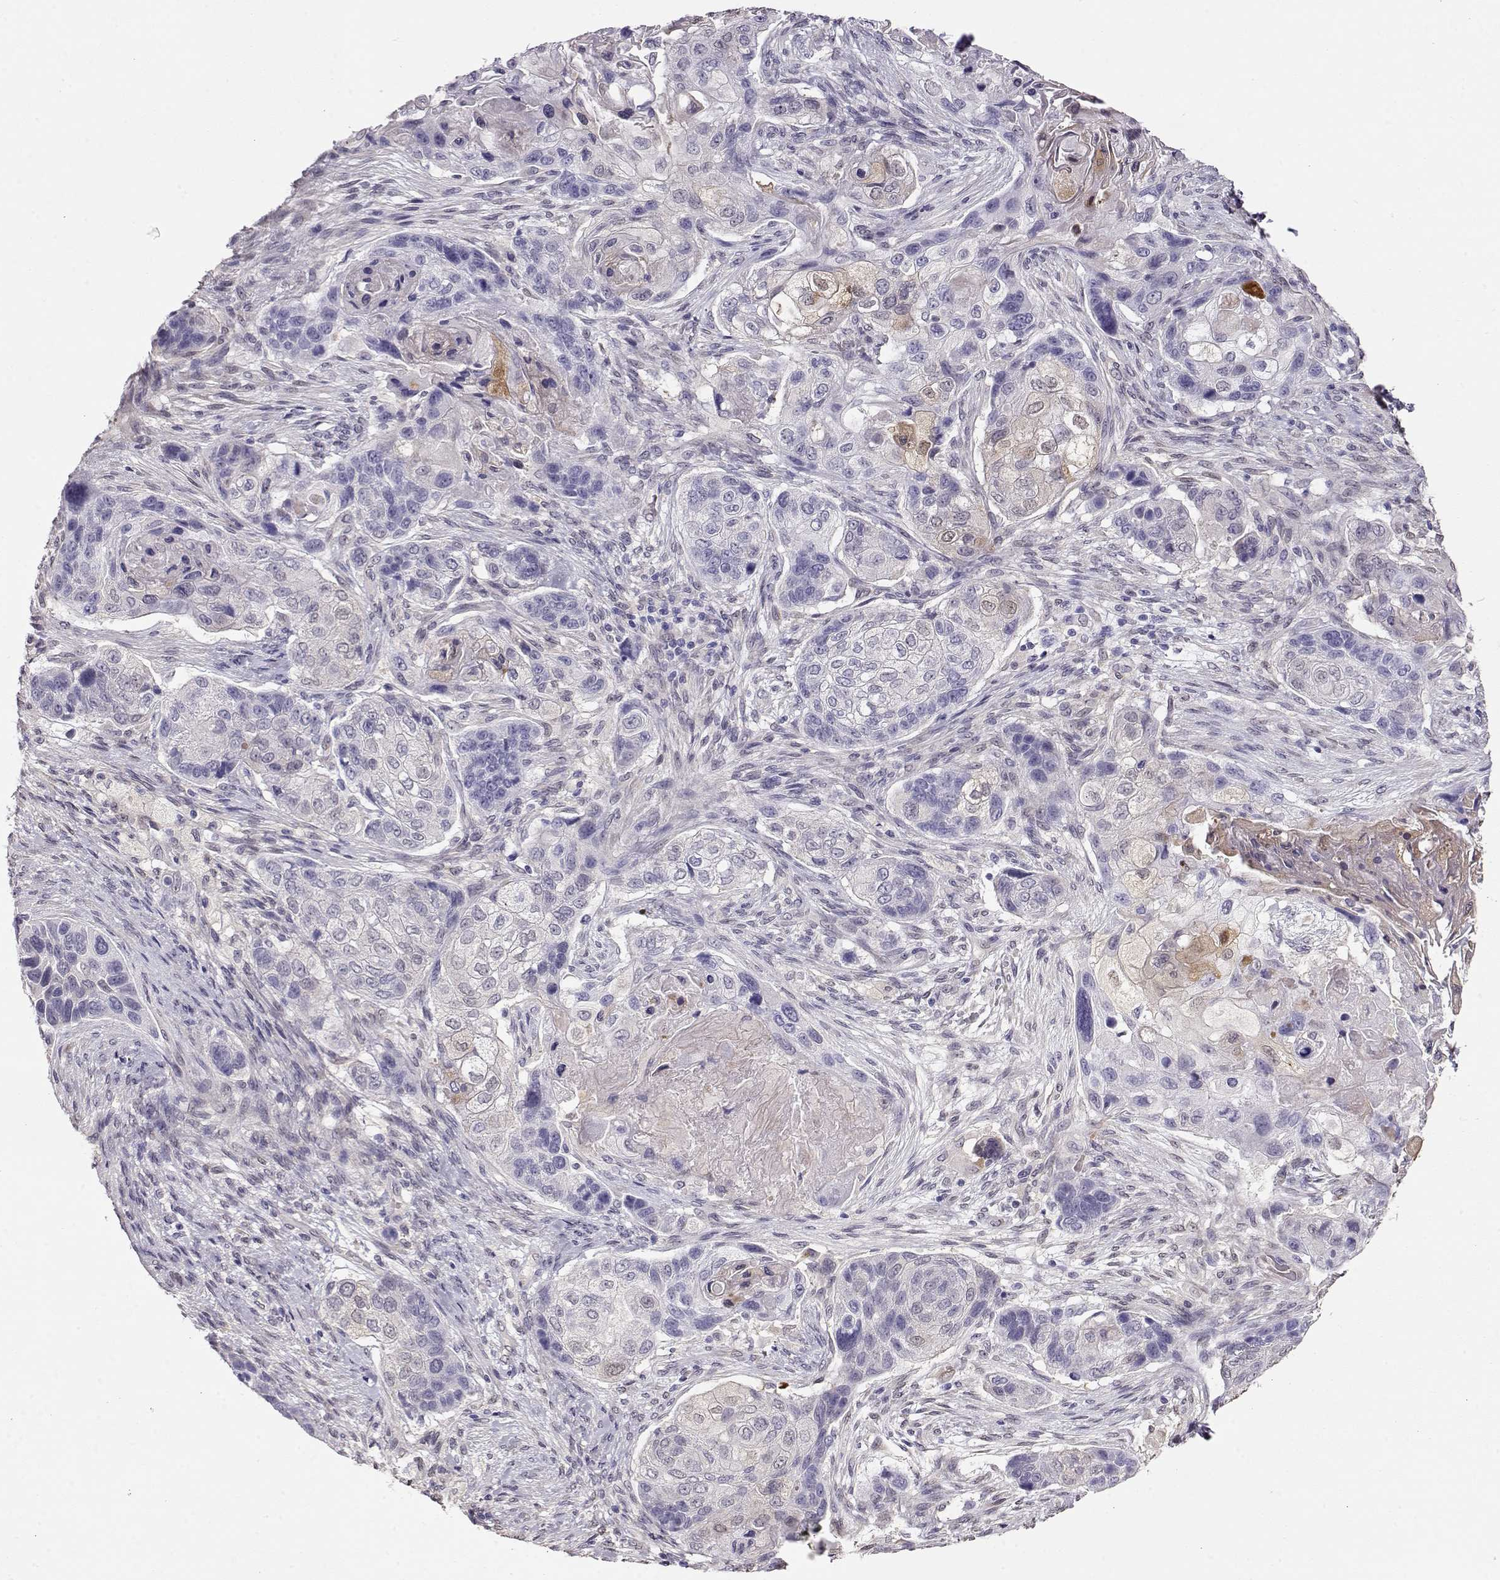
{"staining": {"intensity": "negative", "quantity": "none", "location": "none"}, "tissue": "lung cancer", "cell_type": "Tumor cells", "image_type": "cancer", "snomed": [{"axis": "morphology", "description": "Squamous cell carcinoma, NOS"}, {"axis": "topography", "description": "Lung"}], "caption": "Immunohistochemical staining of human lung cancer (squamous cell carcinoma) exhibits no significant expression in tumor cells.", "gene": "CCR8", "patient": {"sex": "male", "age": 69}}